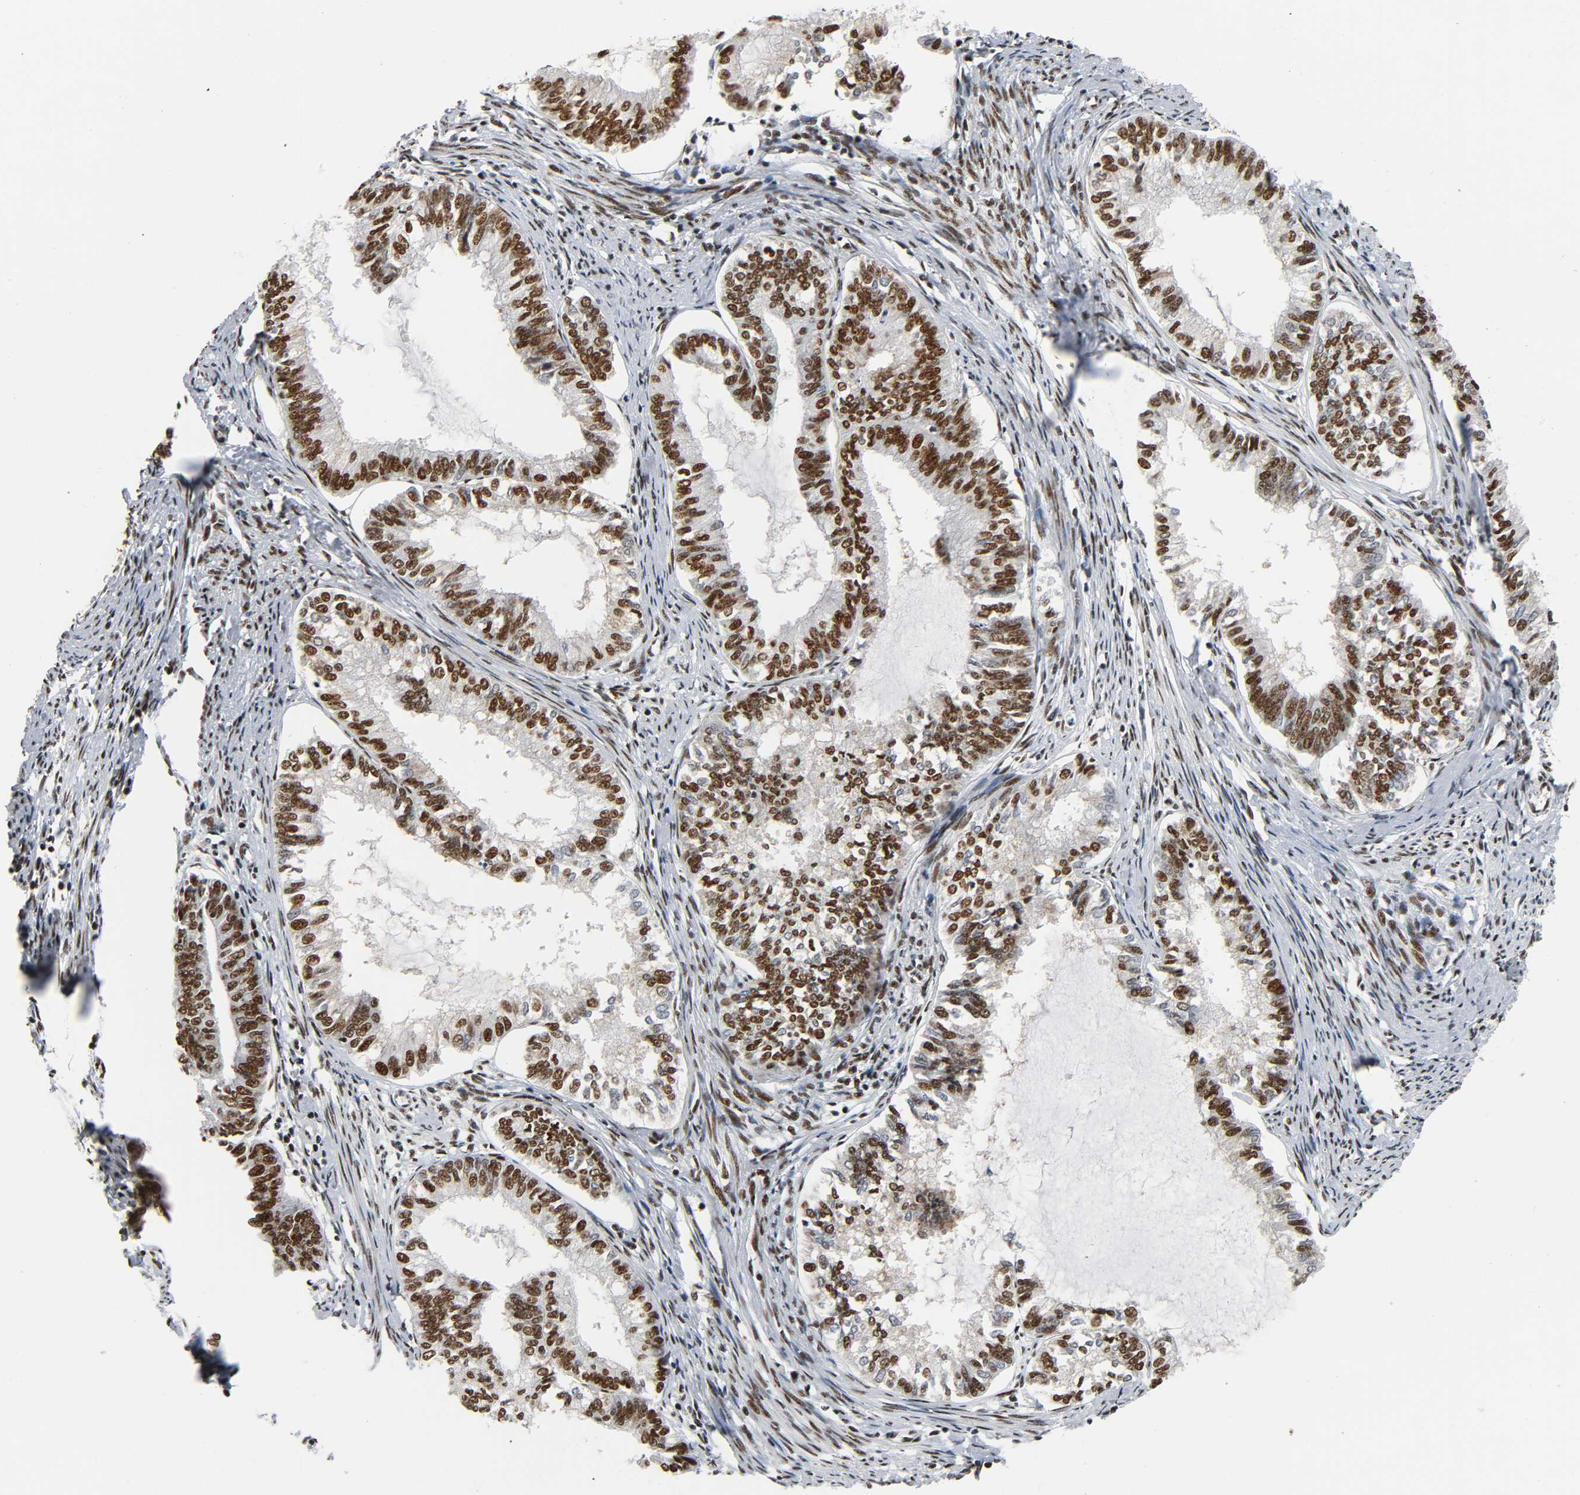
{"staining": {"intensity": "strong", "quantity": ">75%", "location": "nuclear"}, "tissue": "endometrial cancer", "cell_type": "Tumor cells", "image_type": "cancer", "snomed": [{"axis": "morphology", "description": "Adenocarcinoma, NOS"}, {"axis": "topography", "description": "Endometrium"}], "caption": "The image exhibits staining of endometrial cancer, revealing strong nuclear protein positivity (brown color) within tumor cells.", "gene": "CDK9", "patient": {"sex": "female", "age": 86}}